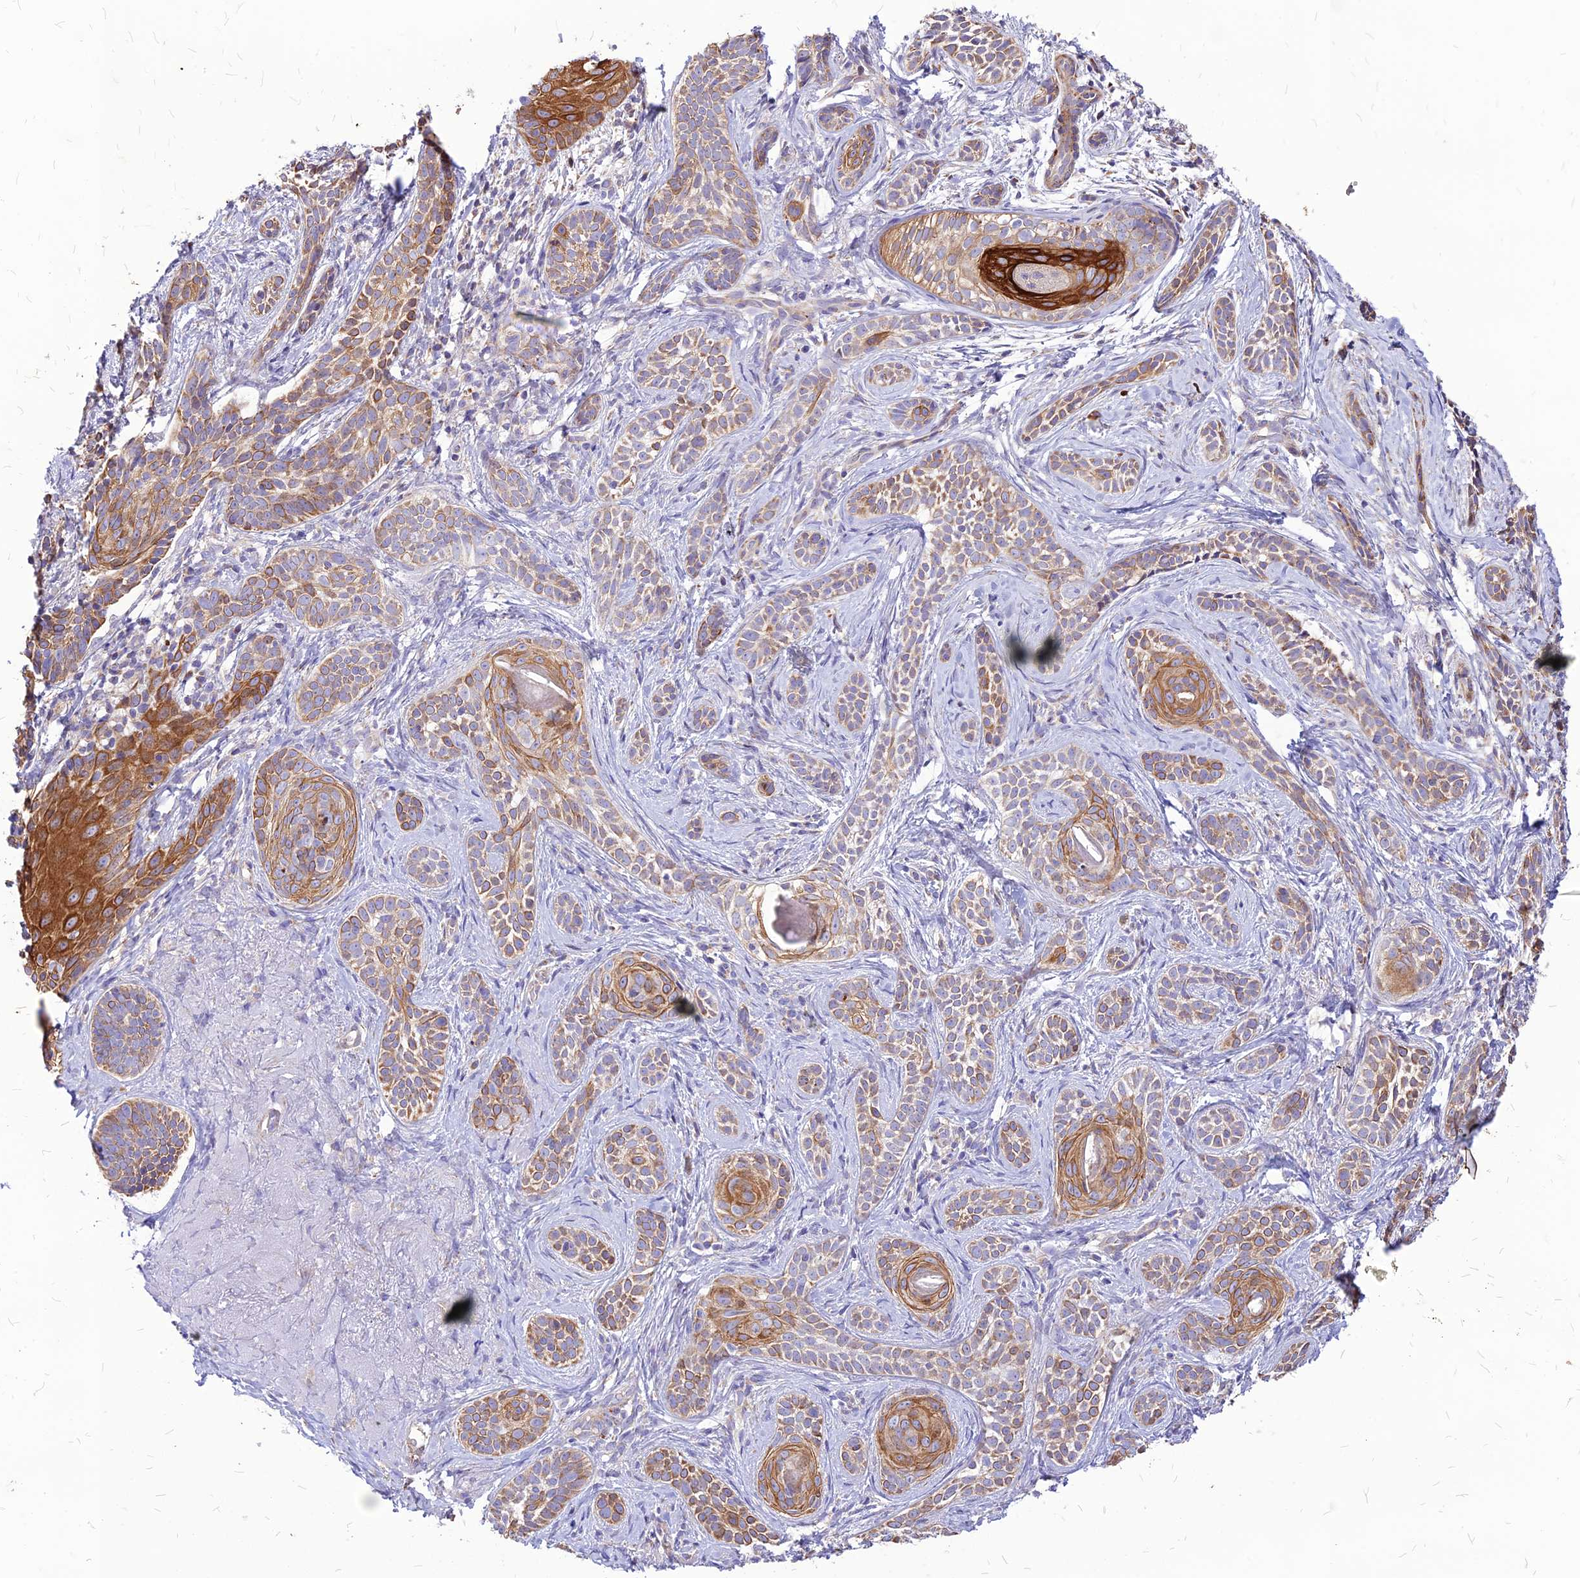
{"staining": {"intensity": "moderate", "quantity": "25%-75%", "location": "cytoplasmic/membranous"}, "tissue": "skin cancer", "cell_type": "Tumor cells", "image_type": "cancer", "snomed": [{"axis": "morphology", "description": "Basal cell carcinoma"}, {"axis": "topography", "description": "Skin"}], "caption": "There is medium levels of moderate cytoplasmic/membranous staining in tumor cells of skin basal cell carcinoma, as demonstrated by immunohistochemical staining (brown color).", "gene": "ECI1", "patient": {"sex": "male", "age": 71}}